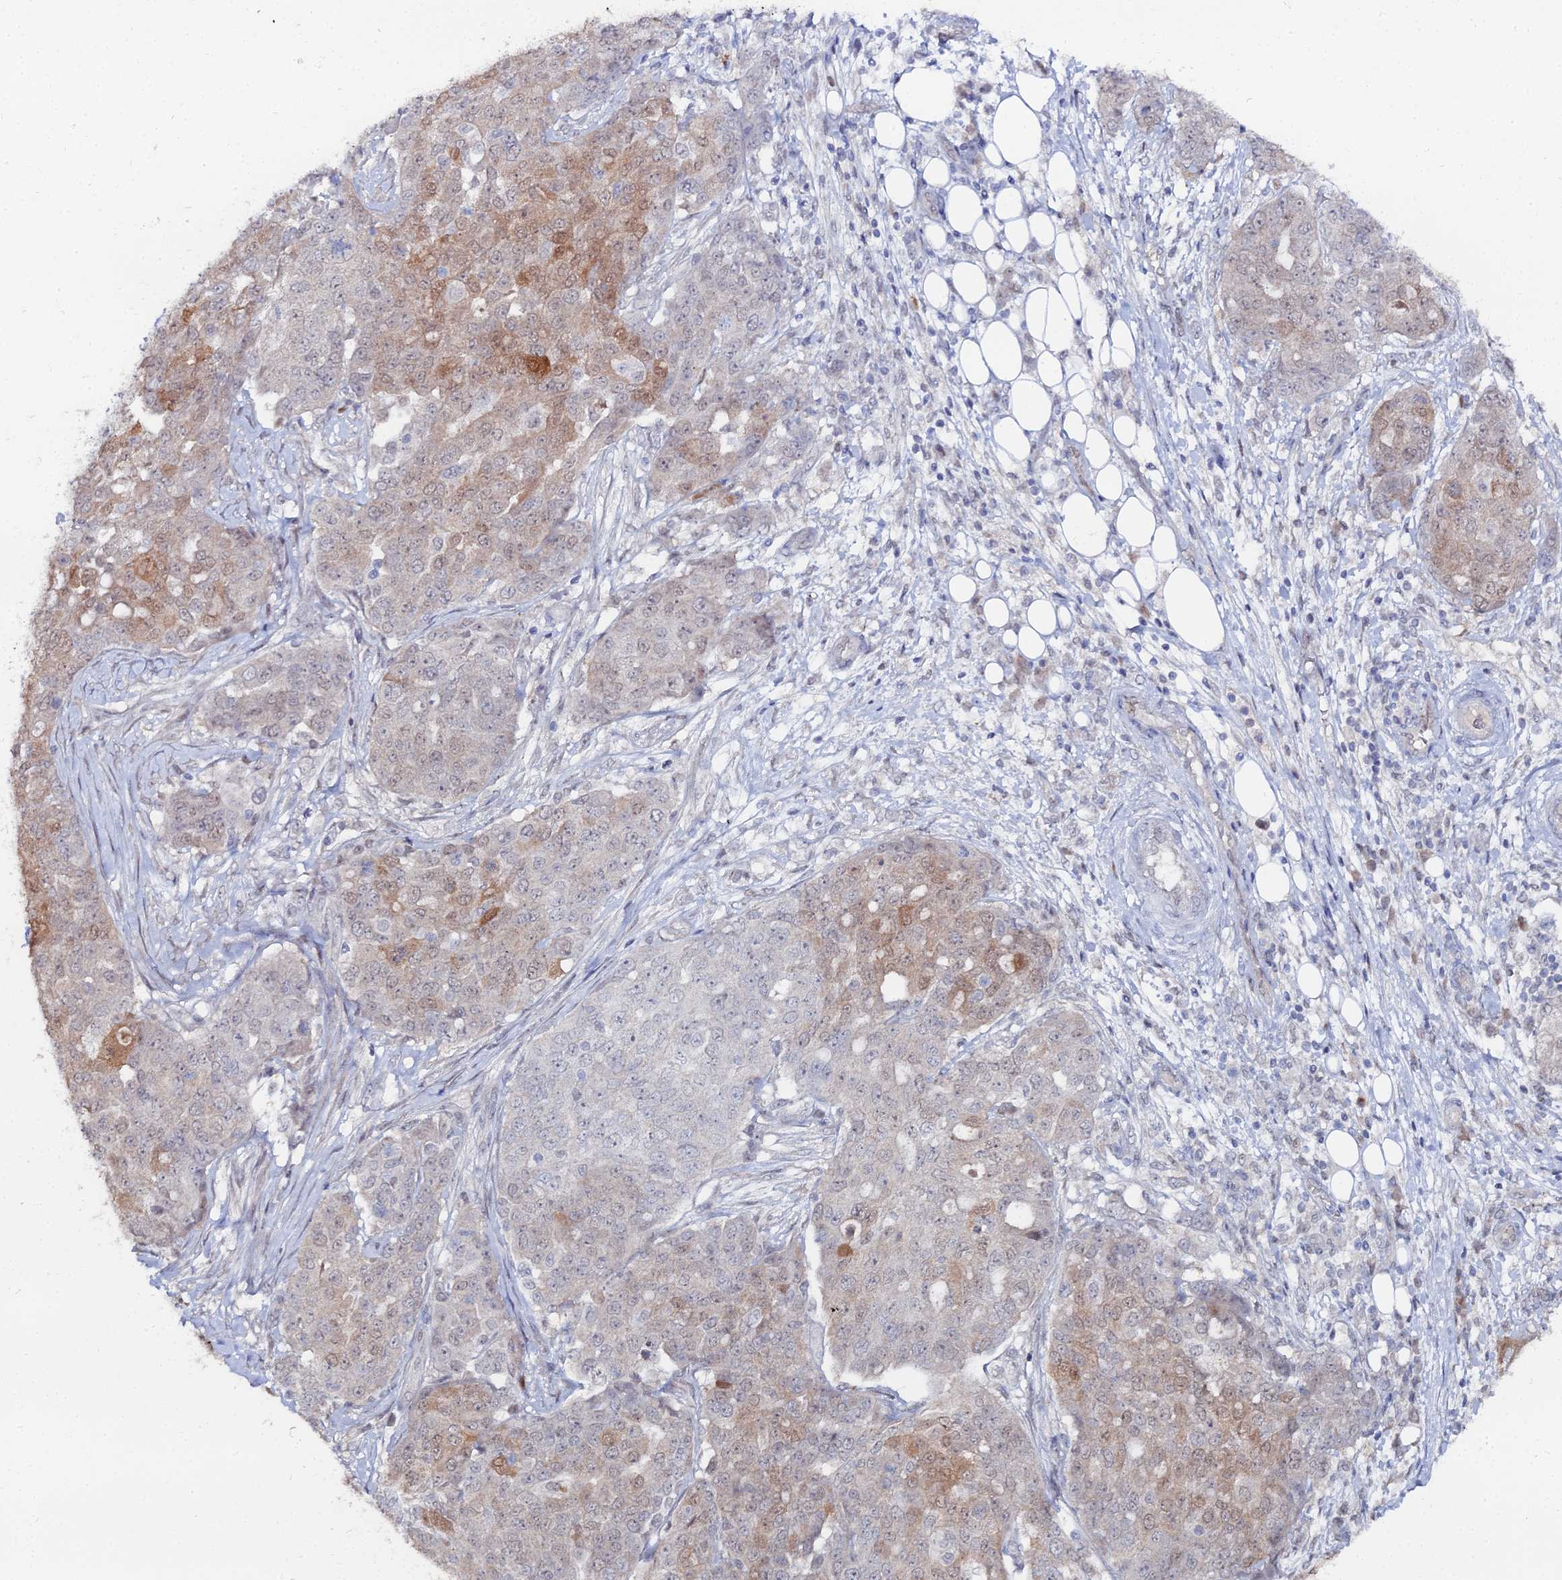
{"staining": {"intensity": "moderate", "quantity": "25%-75%", "location": "cytoplasmic/membranous"}, "tissue": "ovarian cancer", "cell_type": "Tumor cells", "image_type": "cancer", "snomed": [{"axis": "morphology", "description": "Cystadenocarcinoma, serous, NOS"}, {"axis": "topography", "description": "Soft tissue"}, {"axis": "topography", "description": "Ovary"}], "caption": "The immunohistochemical stain highlights moderate cytoplasmic/membranous staining in tumor cells of ovarian serous cystadenocarcinoma tissue.", "gene": "THAP4", "patient": {"sex": "female", "age": 57}}